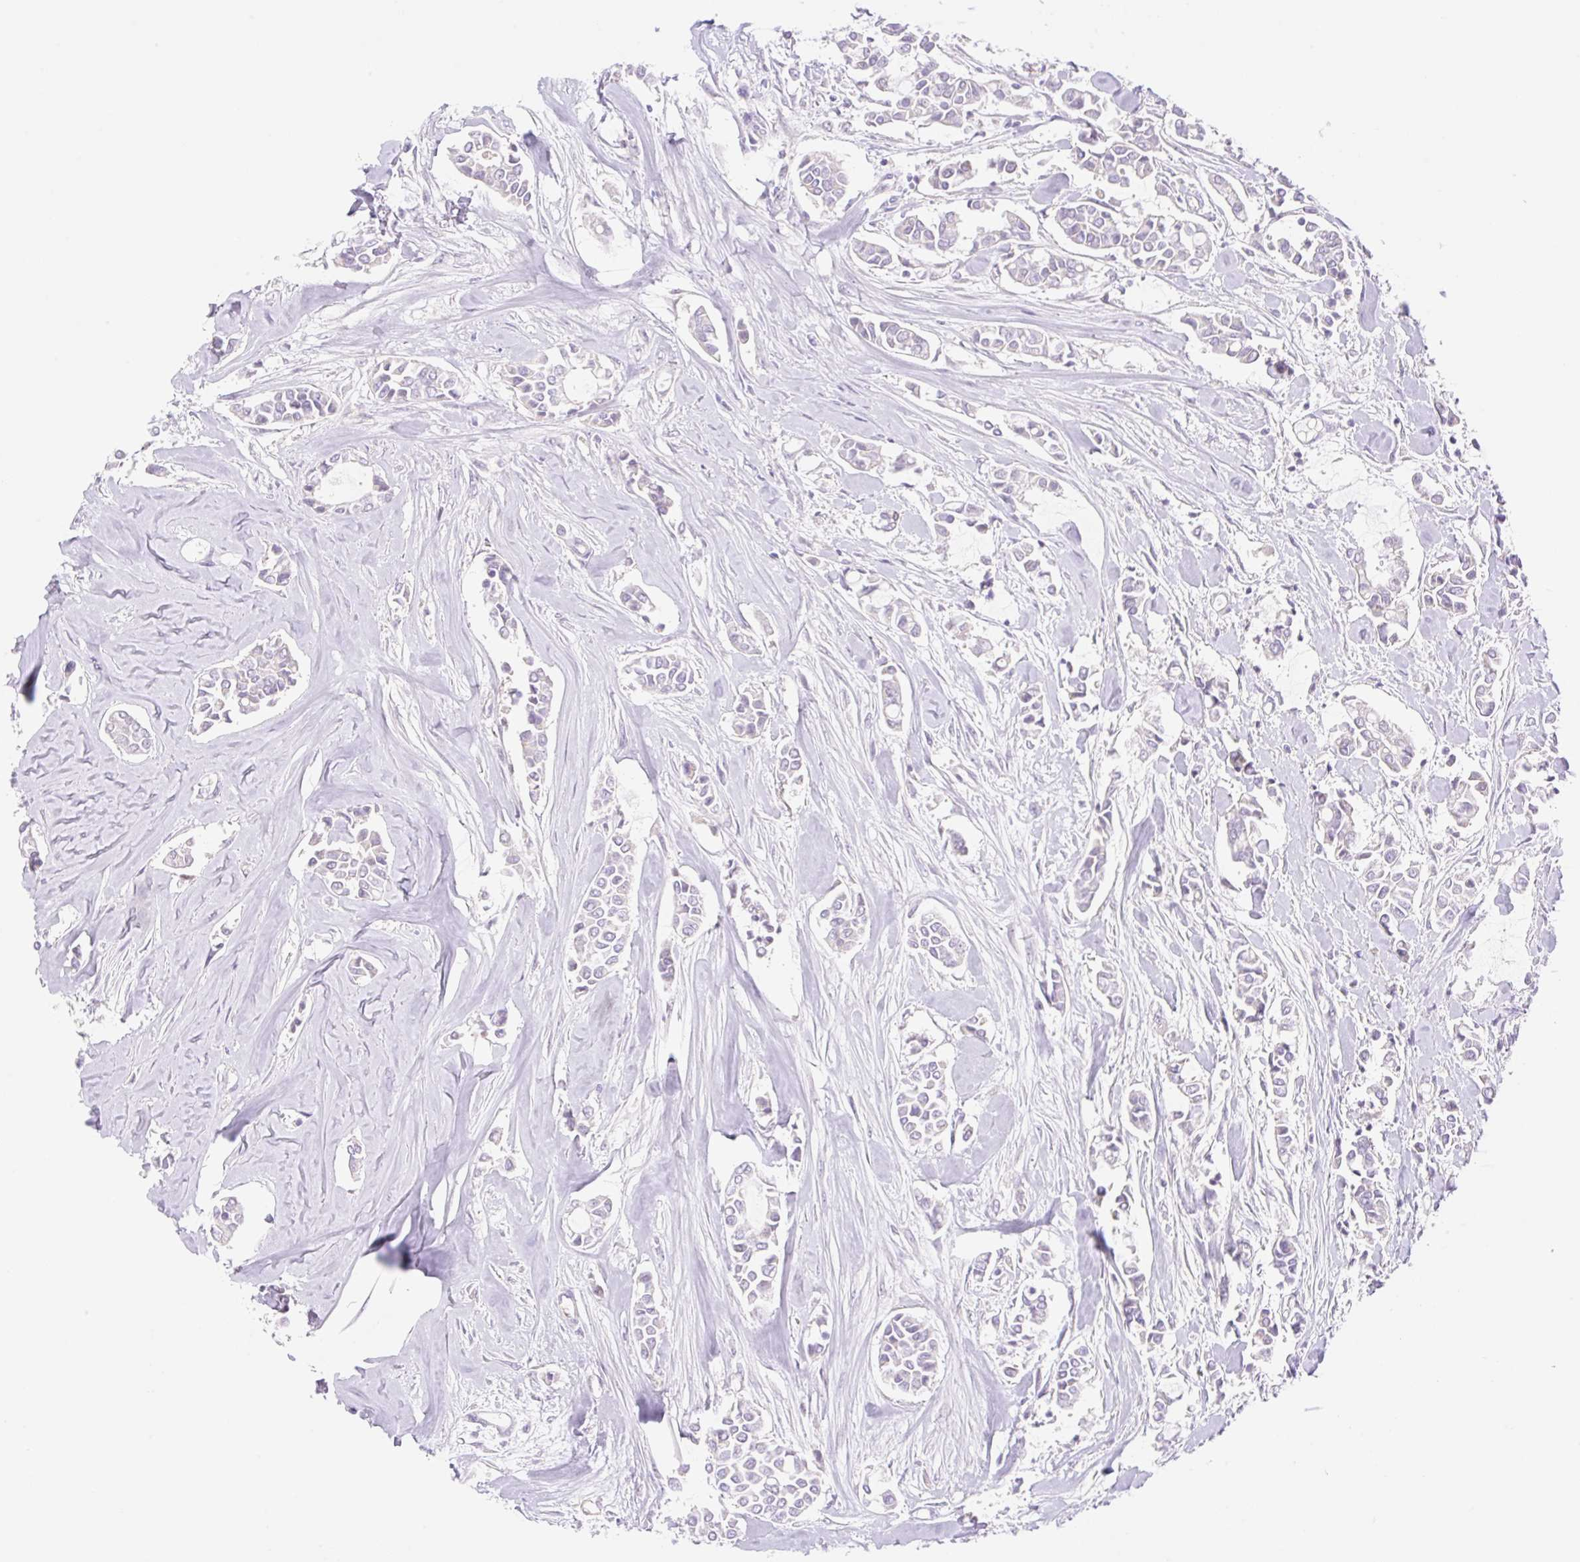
{"staining": {"intensity": "negative", "quantity": "none", "location": "none"}, "tissue": "breast cancer", "cell_type": "Tumor cells", "image_type": "cancer", "snomed": [{"axis": "morphology", "description": "Duct carcinoma"}, {"axis": "topography", "description": "Breast"}], "caption": "Immunohistochemistry image of neoplastic tissue: breast cancer (intraductal carcinoma) stained with DAB exhibits no significant protein positivity in tumor cells. Brightfield microscopy of immunohistochemistry stained with DAB (brown) and hematoxylin (blue), captured at high magnification.", "gene": "DENND5A", "patient": {"sex": "female", "age": 84}}